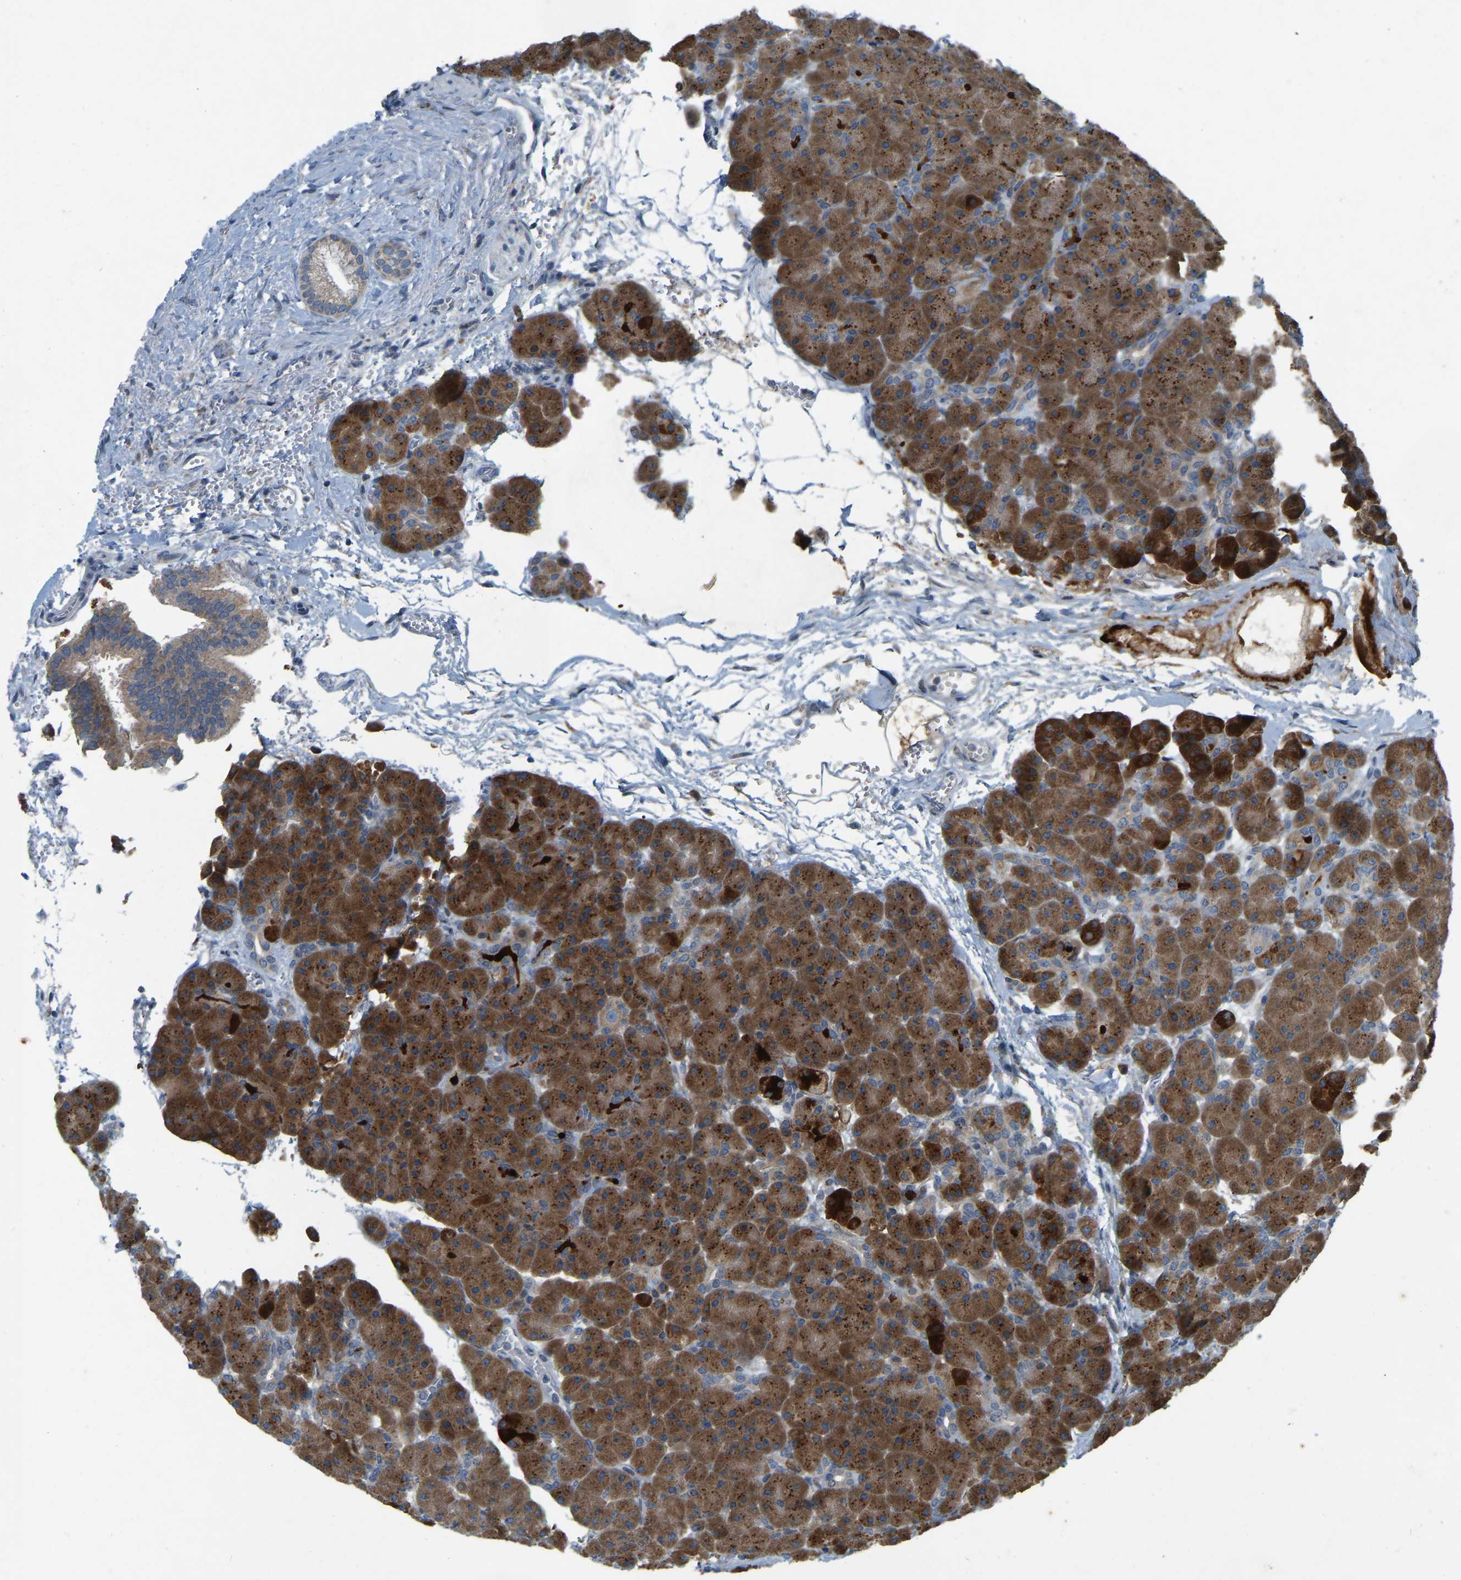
{"staining": {"intensity": "strong", "quantity": ">75%", "location": "cytoplasmic/membranous"}, "tissue": "pancreas", "cell_type": "Exocrine glandular cells", "image_type": "normal", "snomed": [{"axis": "morphology", "description": "Normal tissue, NOS"}, {"axis": "topography", "description": "Pancreas"}], "caption": "High-magnification brightfield microscopy of benign pancreas stained with DAB (brown) and counterstained with hematoxylin (blue). exocrine glandular cells exhibit strong cytoplasmic/membranous positivity is present in about>75% of cells. (Stains: DAB in brown, nuclei in blue, Microscopy: brightfield microscopy at high magnification).", "gene": "ENSG00000283765", "patient": {"sex": "male", "age": 66}}